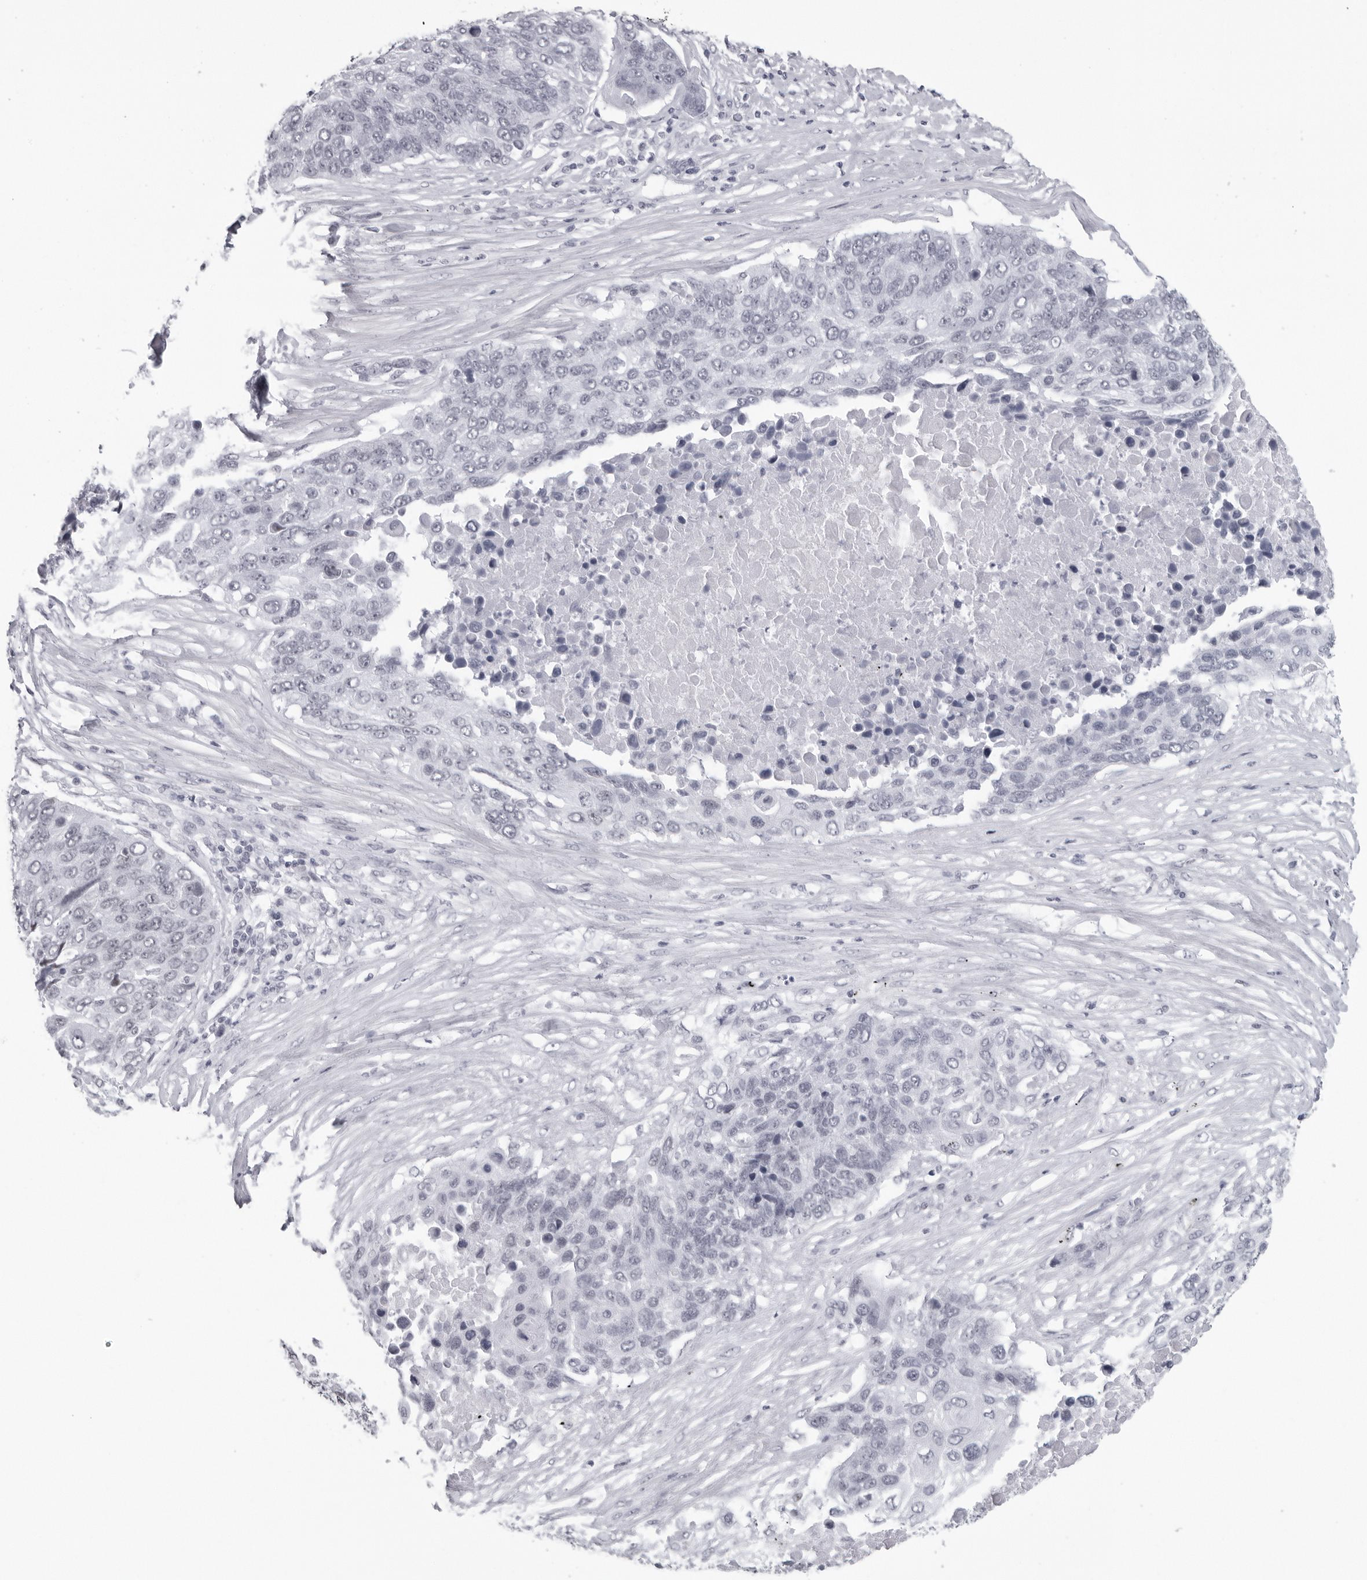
{"staining": {"intensity": "negative", "quantity": "none", "location": "none"}, "tissue": "lung cancer", "cell_type": "Tumor cells", "image_type": "cancer", "snomed": [{"axis": "morphology", "description": "Squamous cell carcinoma, NOS"}, {"axis": "topography", "description": "Lung"}], "caption": "Tumor cells are negative for brown protein staining in lung squamous cell carcinoma.", "gene": "ESPN", "patient": {"sex": "male", "age": 66}}